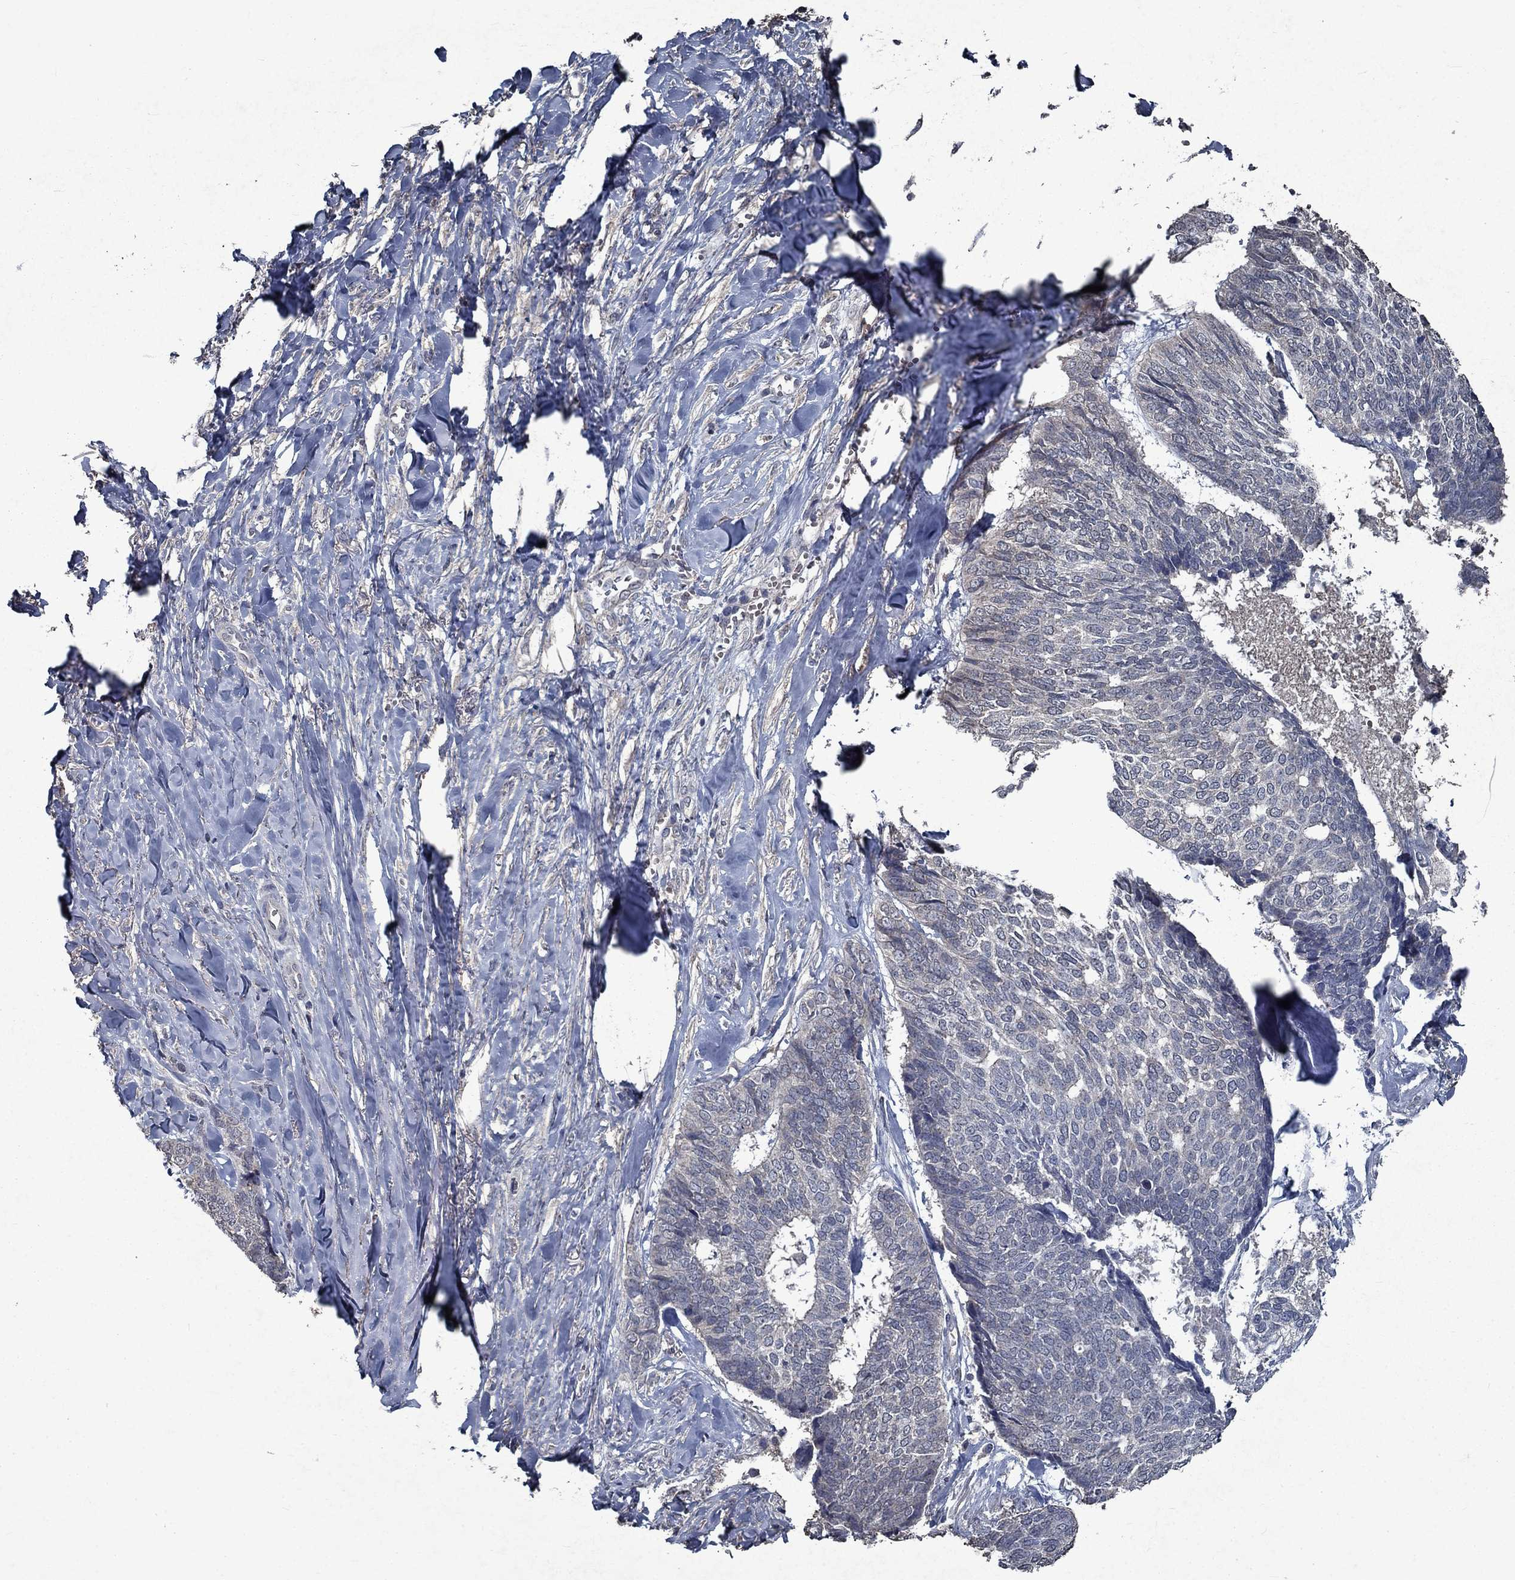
{"staining": {"intensity": "negative", "quantity": "none", "location": "none"}, "tissue": "skin cancer", "cell_type": "Tumor cells", "image_type": "cancer", "snomed": [{"axis": "morphology", "description": "Basal cell carcinoma"}, {"axis": "topography", "description": "Skin"}], "caption": "Skin cancer was stained to show a protein in brown. There is no significant expression in tumor cells. (Brightfield microscopy of DAB immunohistochemistry at high magnification).", "gene": "SLC44A1", "patient": {"sex": "male", "age": 86}}